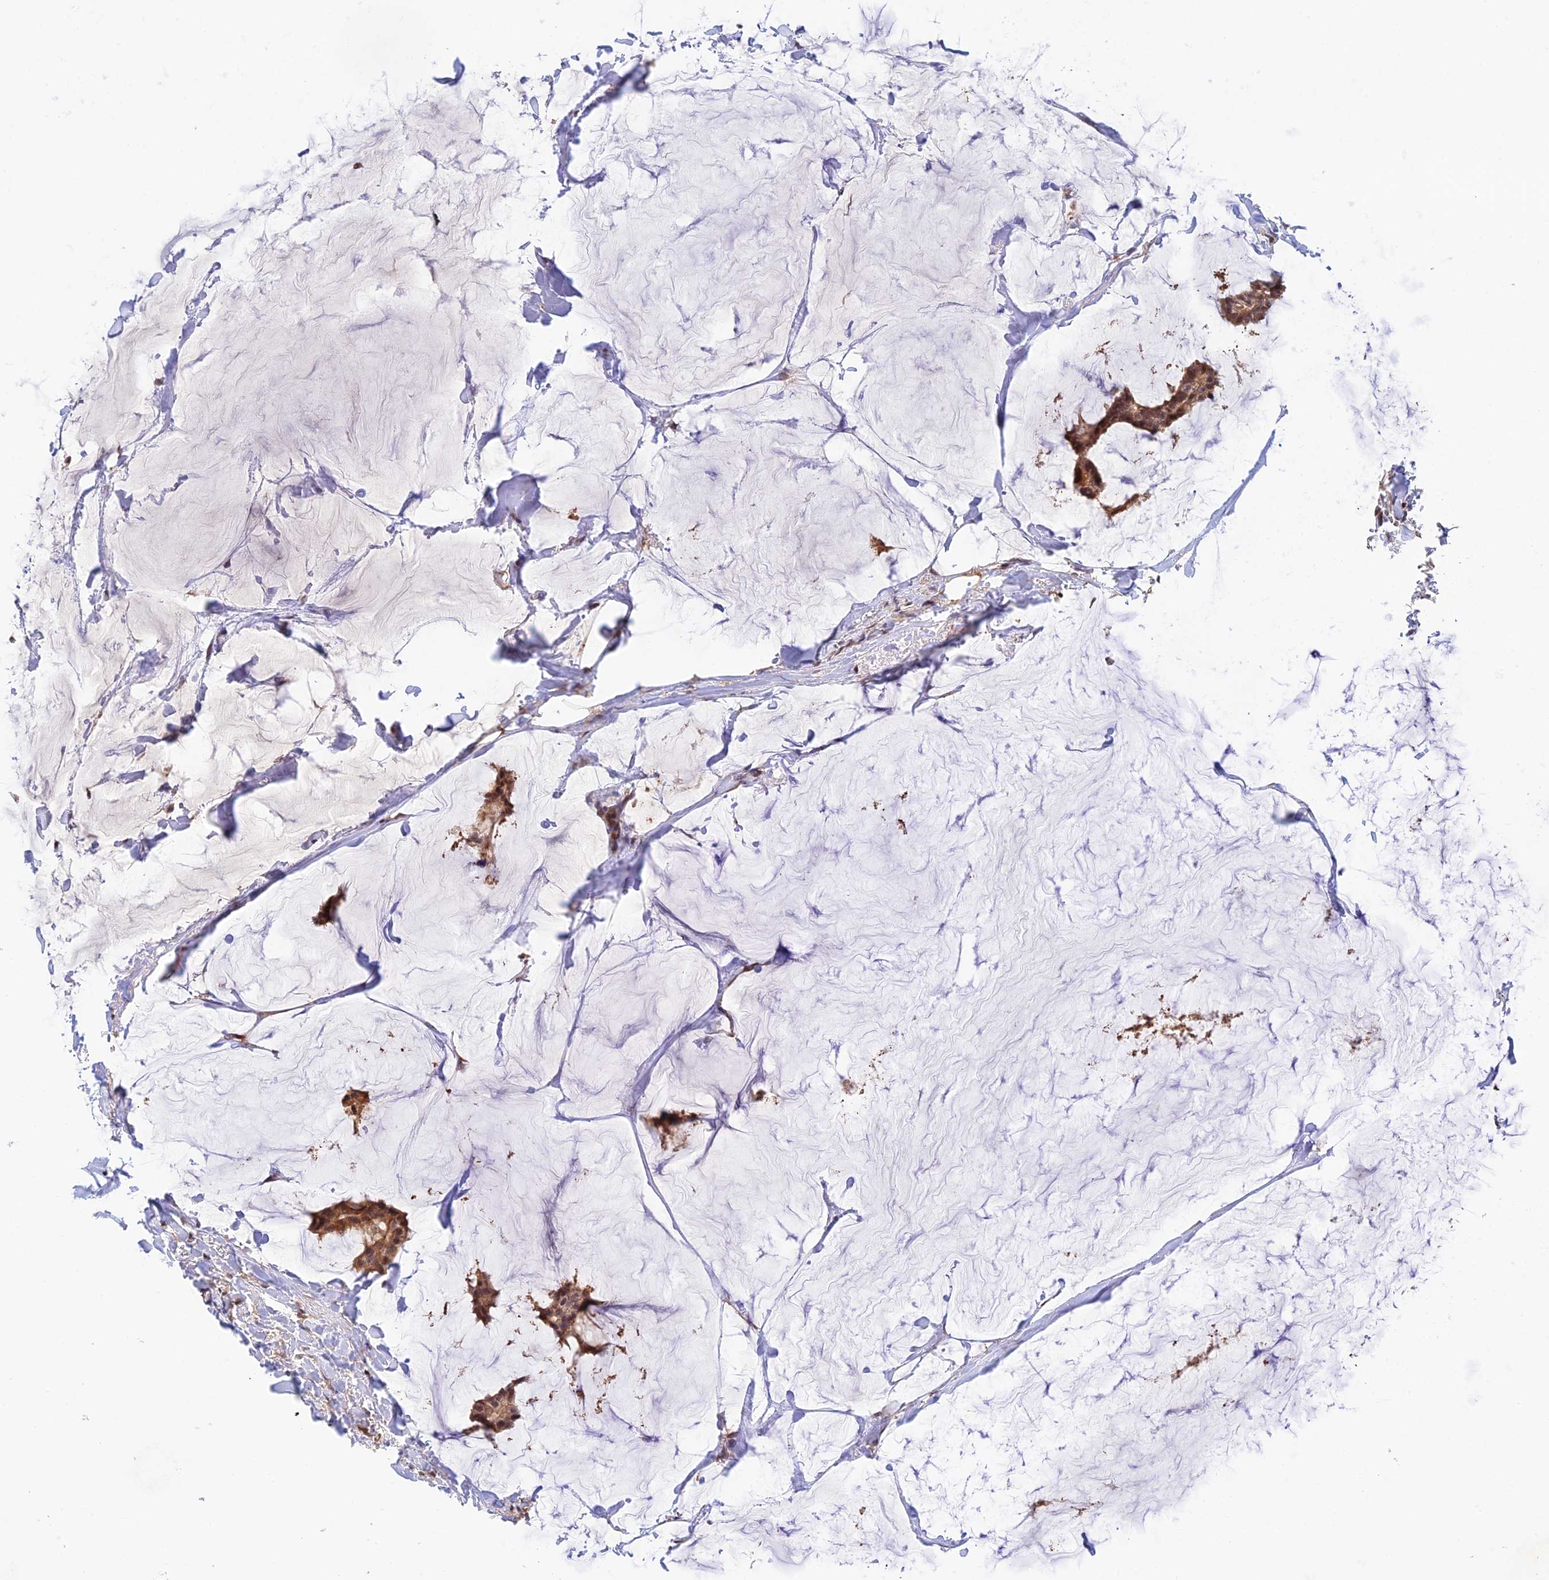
{"staining": {"intensity": "moderate", "quantity": ">75%", "location": "cytoplasmic/membranous,nuclear"}, "tissue": "breast cancer", "cell_type": "Tumor cells", "image_type": "cancer", "snomed": [{"axis": "morphology", "description": "Duct carcinoma"}, {"axis": "topography", "description": "Breast"}], "caption": "Immunohistochemical staining of human breast invasive ductal carcinoma displays medium levels of moderate cytoplasmic/membranous and nuclear staining in approximately >75% of tumor cells.", "gene": "CWH43", "patient": {"sex": "female", "age": 93}}